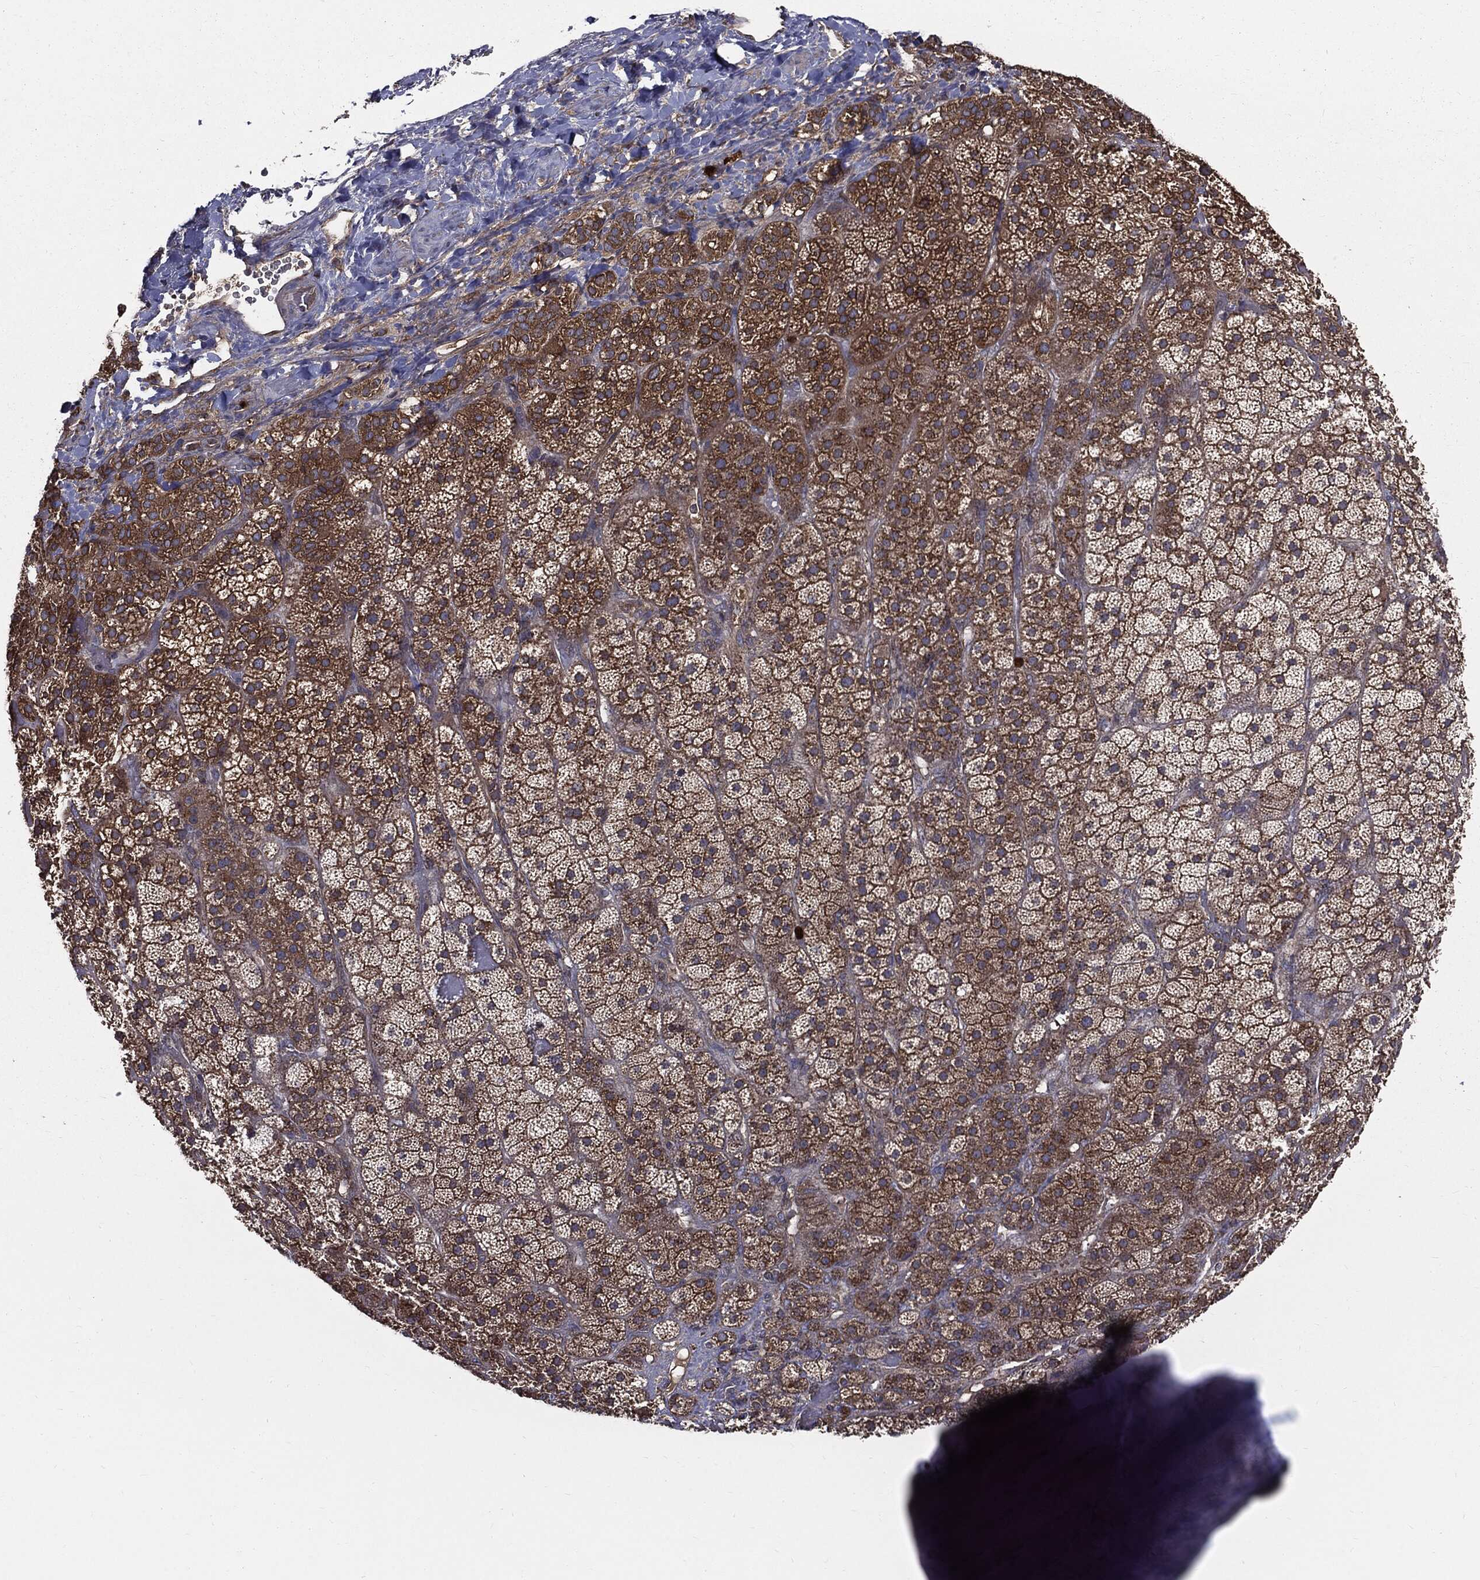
{"staining": {"intensity": "strong", "quantity": "25%-75%", "location": "cytoplasmic/membranous"}, "tissue": "adrenal gland", "cell_type": "Glandular cells", "image_type": "normal", "snomed": [{"axis": "morphology", "description": "Normal tissue, NOS"}, {"axis": "topography", "description": "Adrenal gland"}], "caption": "IHC (DAB (3,3'-diaminobenzidine)) staining of unremarkable human adrenal gland reveals strong cytoplasmic/membranous protein expression in approximately 25%-75% of glandular cells. Using DAB (brown) and hematoxylin (blue) stains, captured at high magnification using brightfield microscopy.", "gene": "PDCD6IP", "patient": {"sex": "male", "age": 57}}